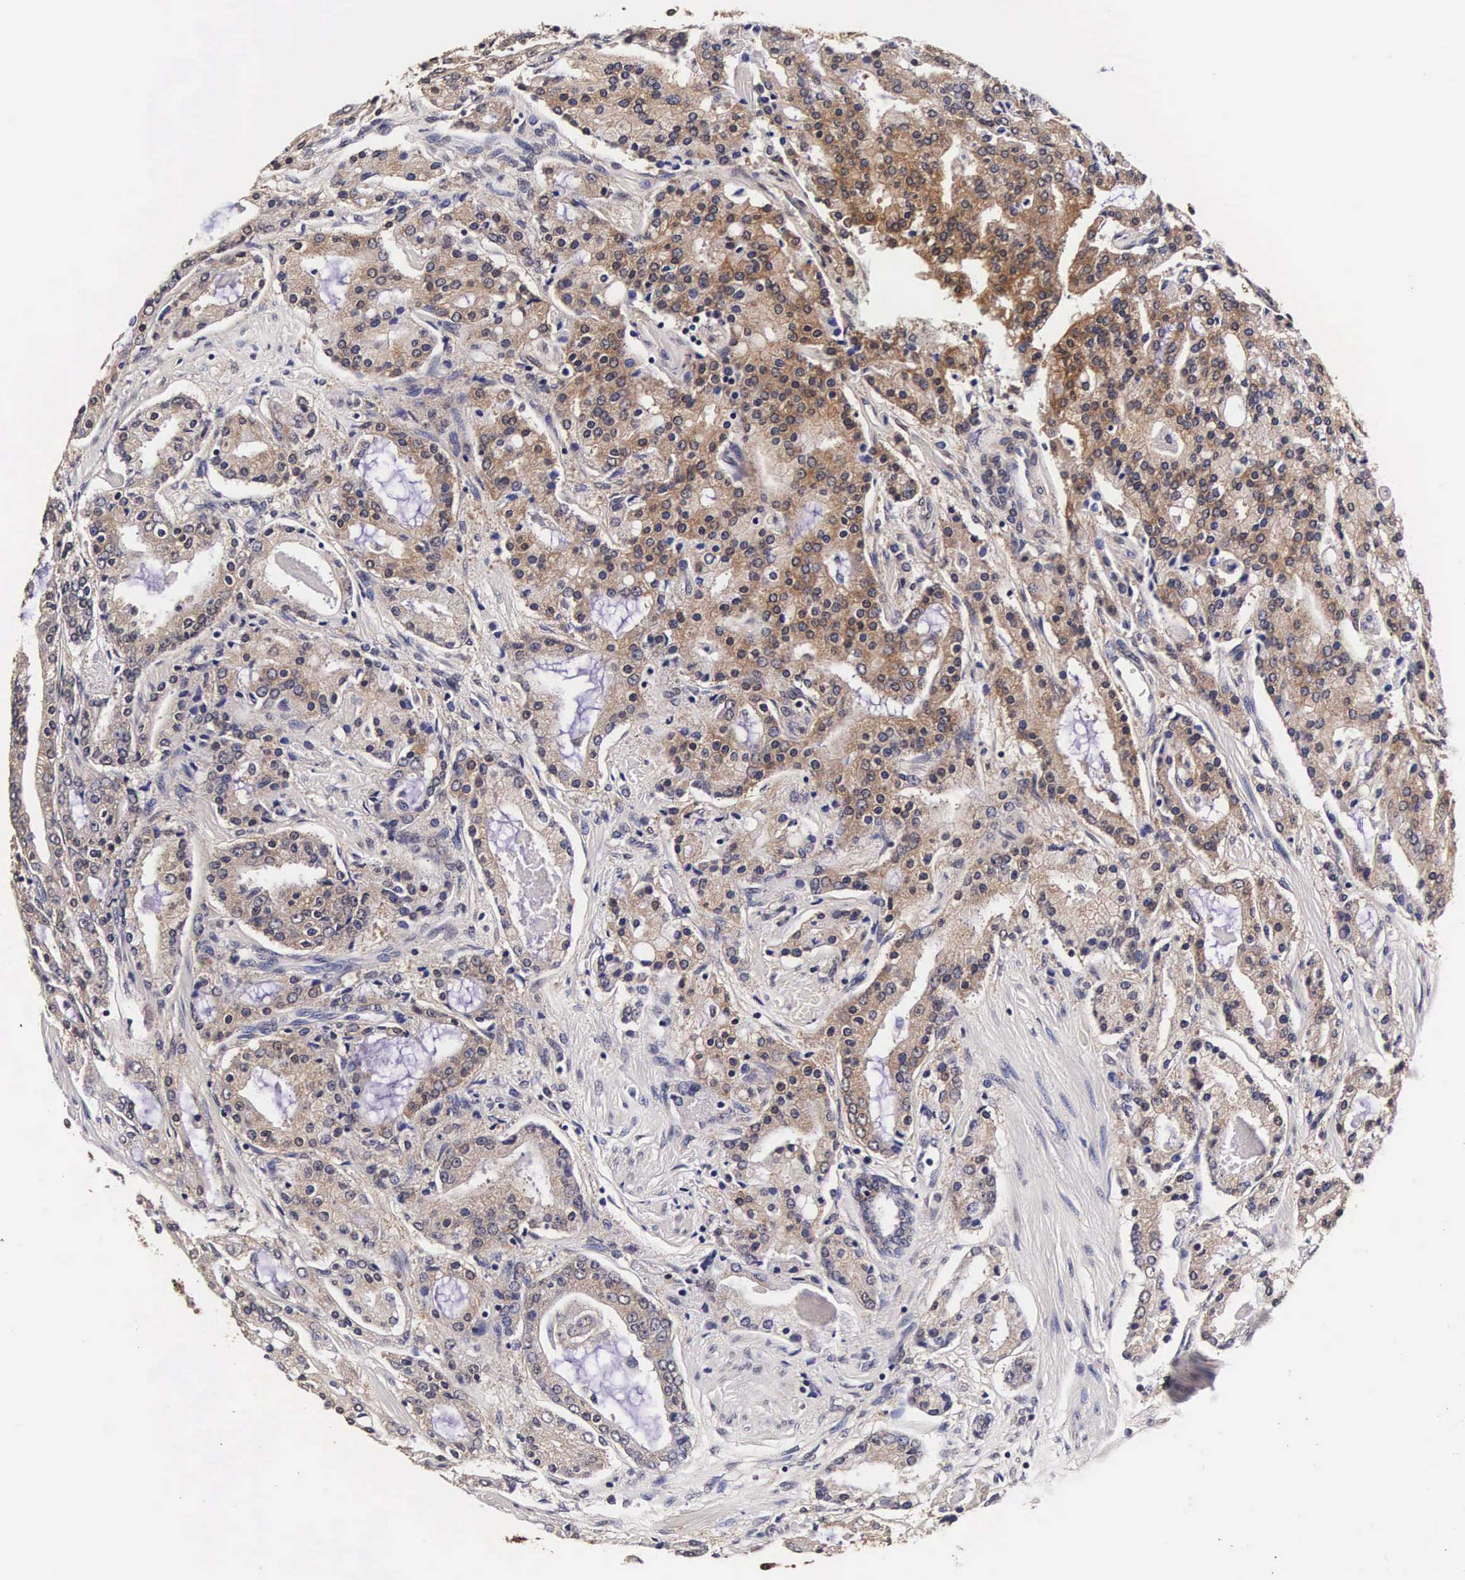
{"staining": {"intensity": "moderate", "quantity": "25%-75%", "location": "cytoplasmic/membranous,nuclear"}, "tissue": "prostate cancer", "cell_type": "Tumor cells", "image_type": "cancer", "snomed": [{"axis": "morphology", "description": "Adenocarcinoma, Medium grade"}, {"axis": "topography", "description": "Prostate"}], "caption": "A high-resolution histopathology image shows immunohistochemistry staining of prostate cancer, which reveals moderate cytoplasmic/membranous and nuclear positivity in approximately 25%-75% of tumor cells.", "gene": "TECPR2", "patient": {"sex": "male", "age": 72}}